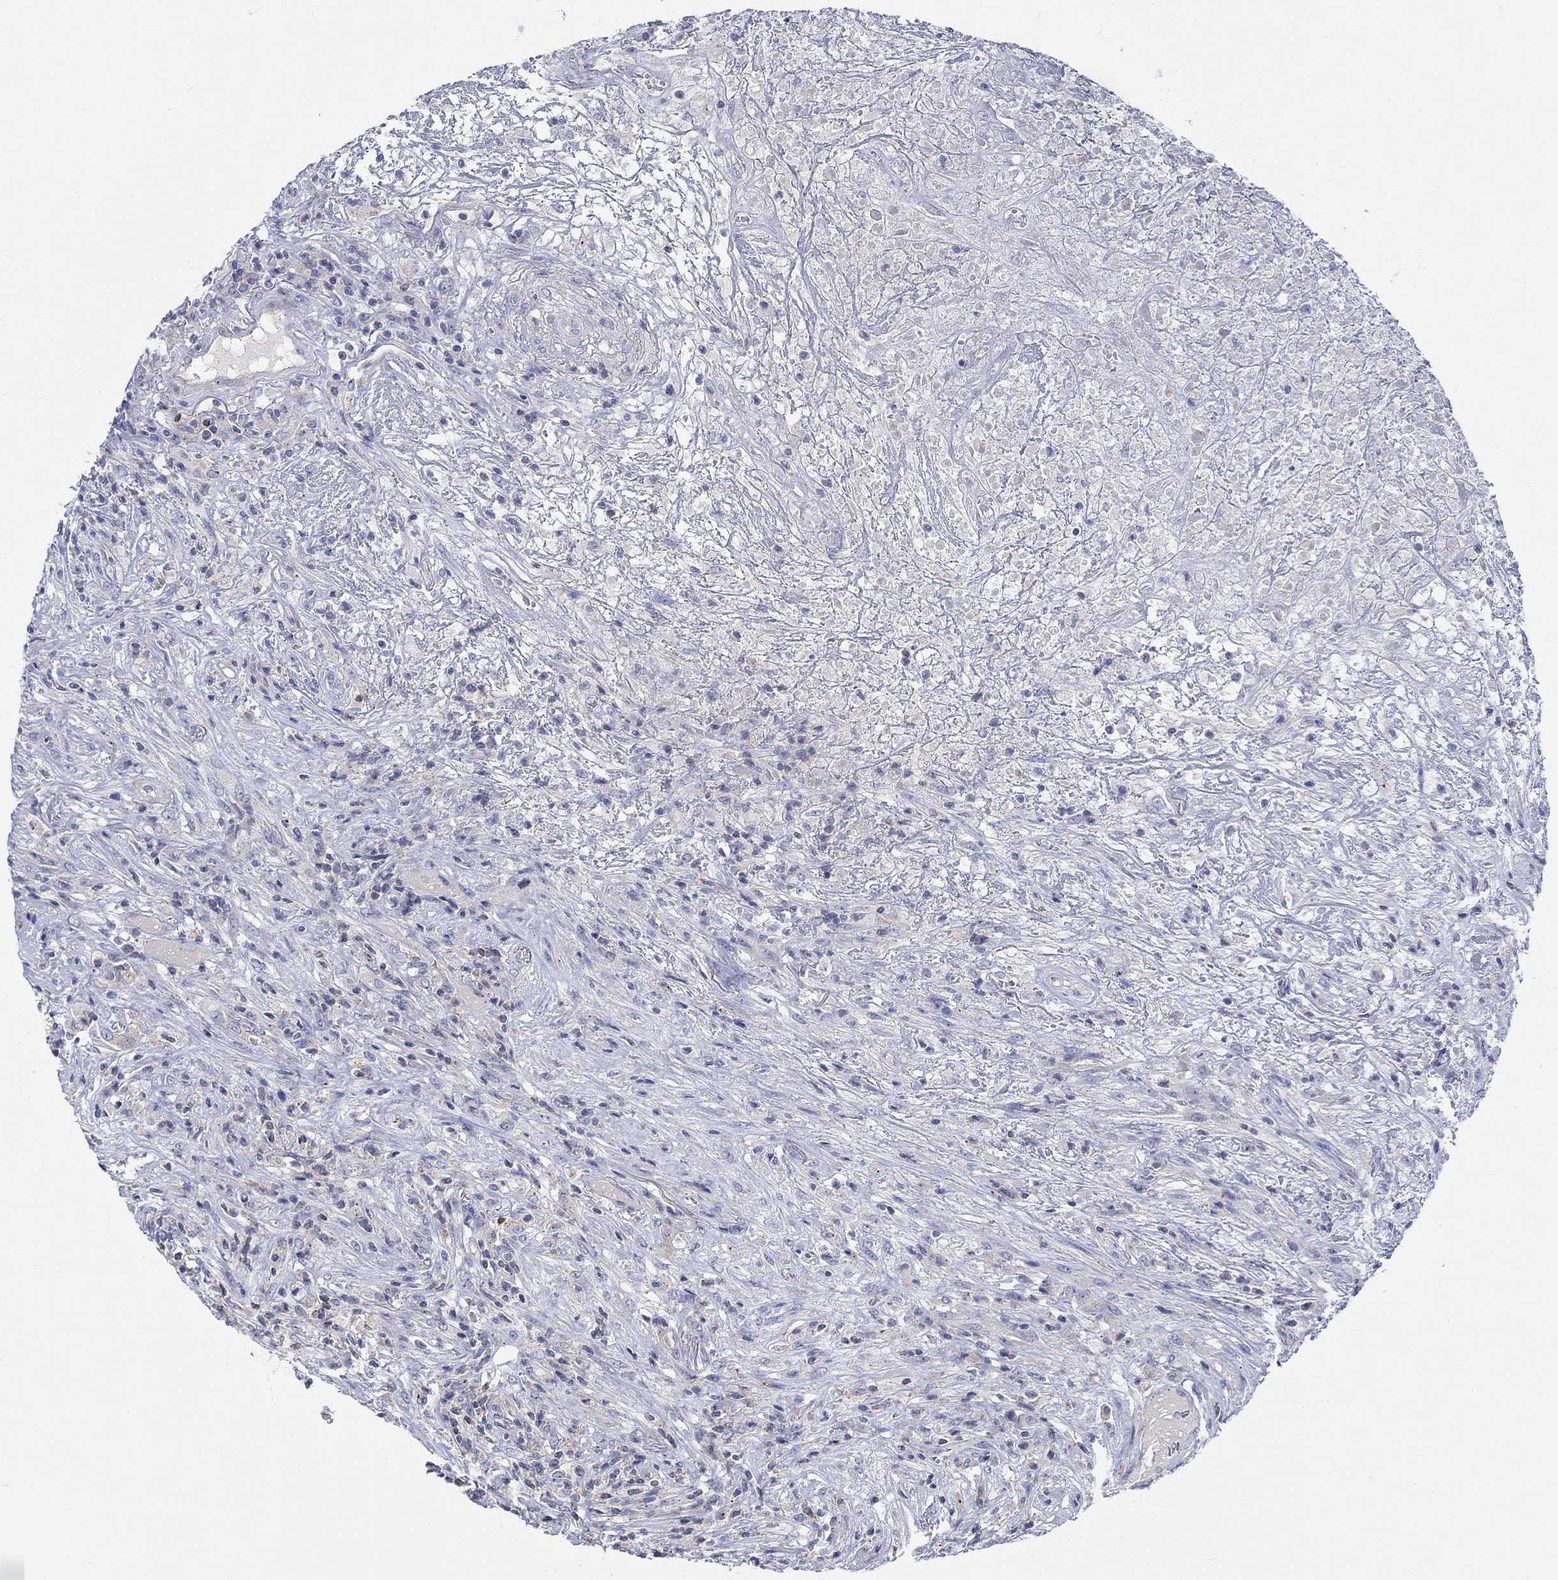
{"staining": {"intensity": "negative", "quantity": "none", "location": "none"}, "tissue": "lymphoma", "cell_type": "Tumor cells", "image_type": "cancer", "snomed": [{"axis": "morphology", "description": "Malignant lymphoma, non-Hodgkin's type, High grade"}, {"axis": "topography", "description": "Lung"}], "caption": "Image shows no protein positivity in tumor cells of malignant lymphoma, non-Hodgkin's type (high-grade) tissue. (Brightfield microscopy of DAB (3,3'-diaminobenzidine) immunohistochemistry at high magnification).", "gene": "NAV3", "patient": {"sex": "male", "age": 79}}